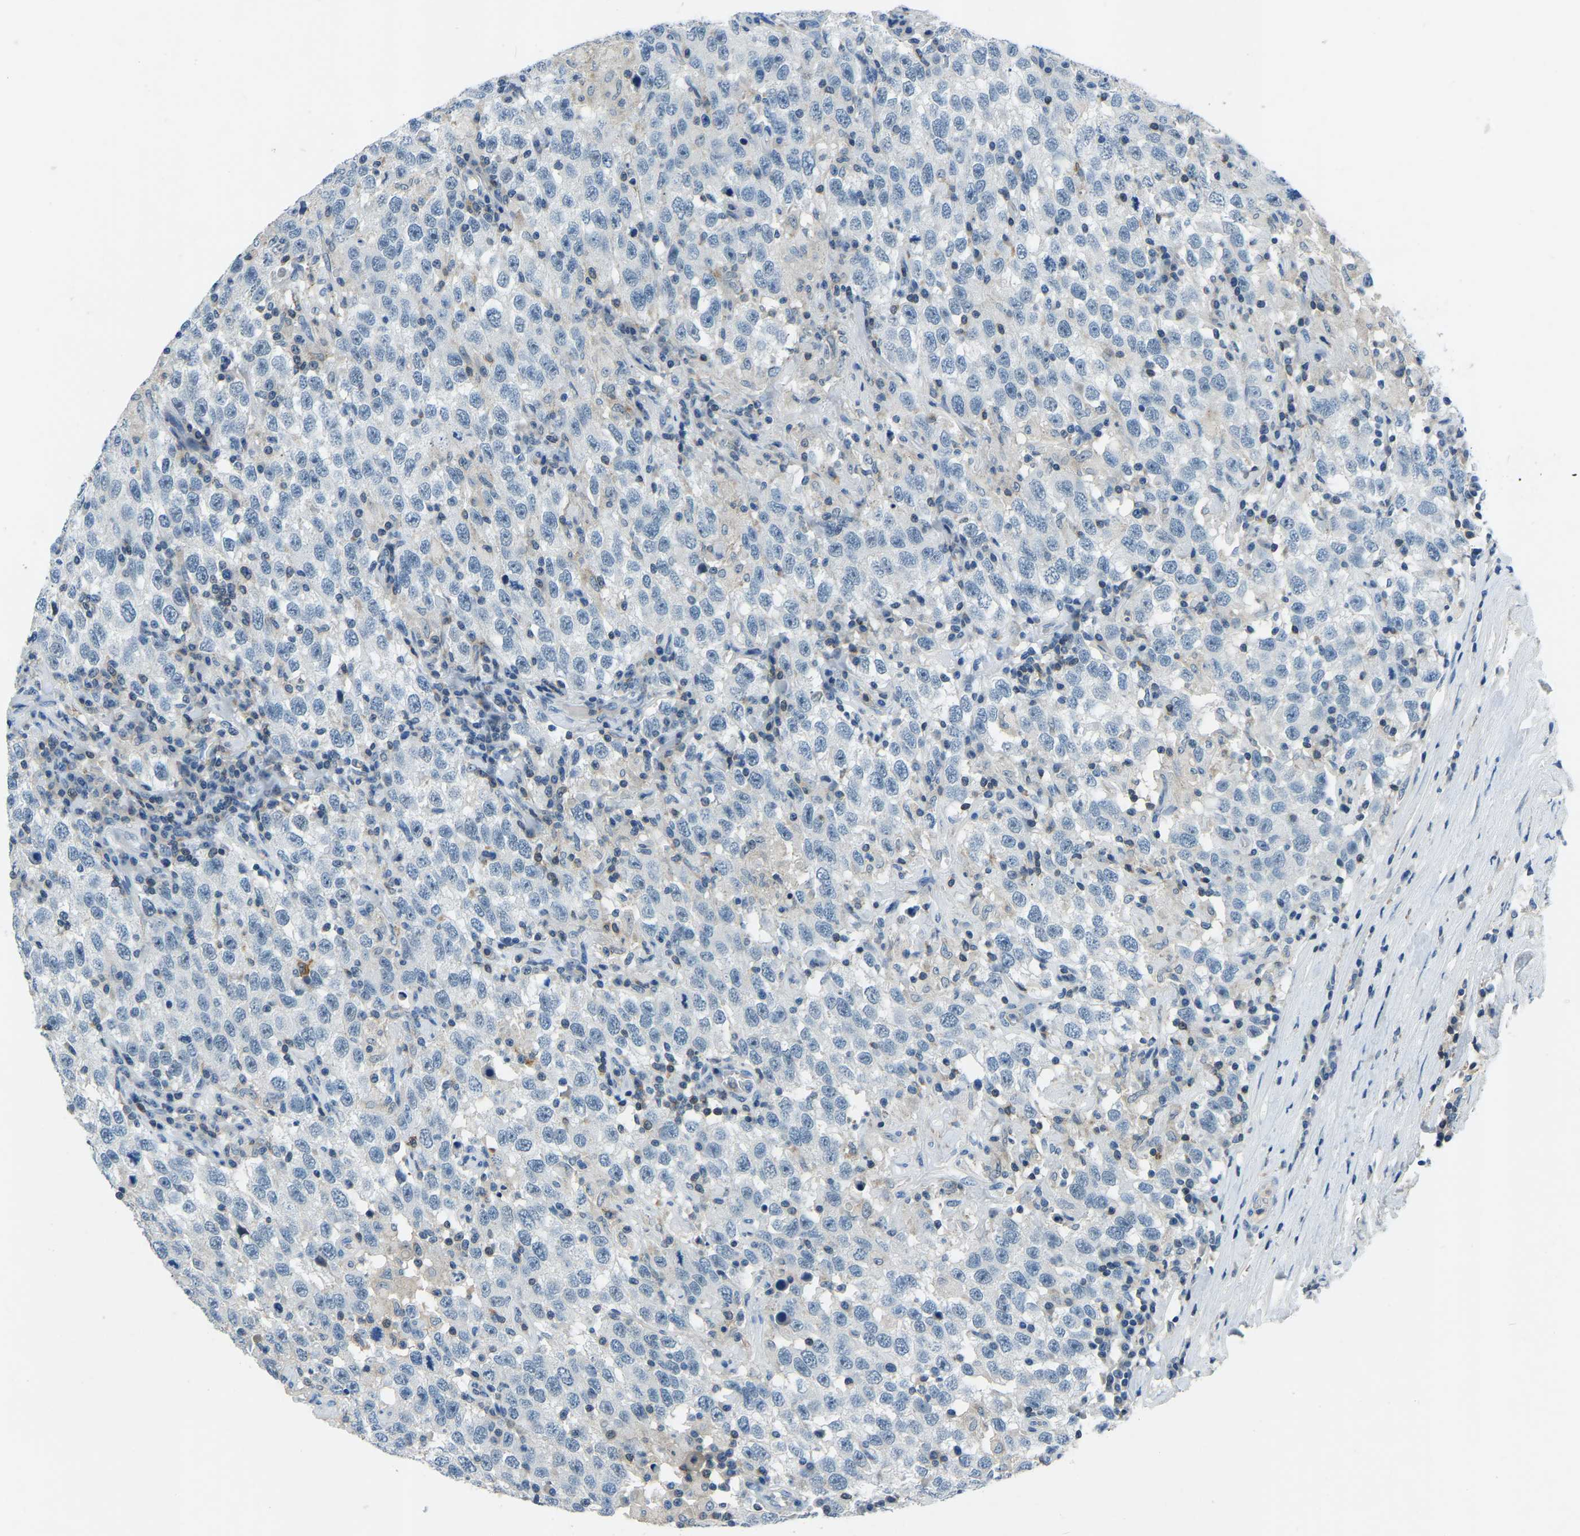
{"staining": {"intensity": "negative", "quantity": "none", "location": "none"}, "tissue": "testis cancer", "cell_type": "Tumor cells", "image_type": "cancer", "snomed": [{"axis": "morphology", "description": "Seminoma, NOS"}, {"axis": "topography", "description": "Testis"}], "caption": "Testis cancer (seminoma) was stained to show a protein in brown. There is no significant expression in tumor cells.", "gene": "XIRP1", "patient": {"sex": "male", "age": 41}}